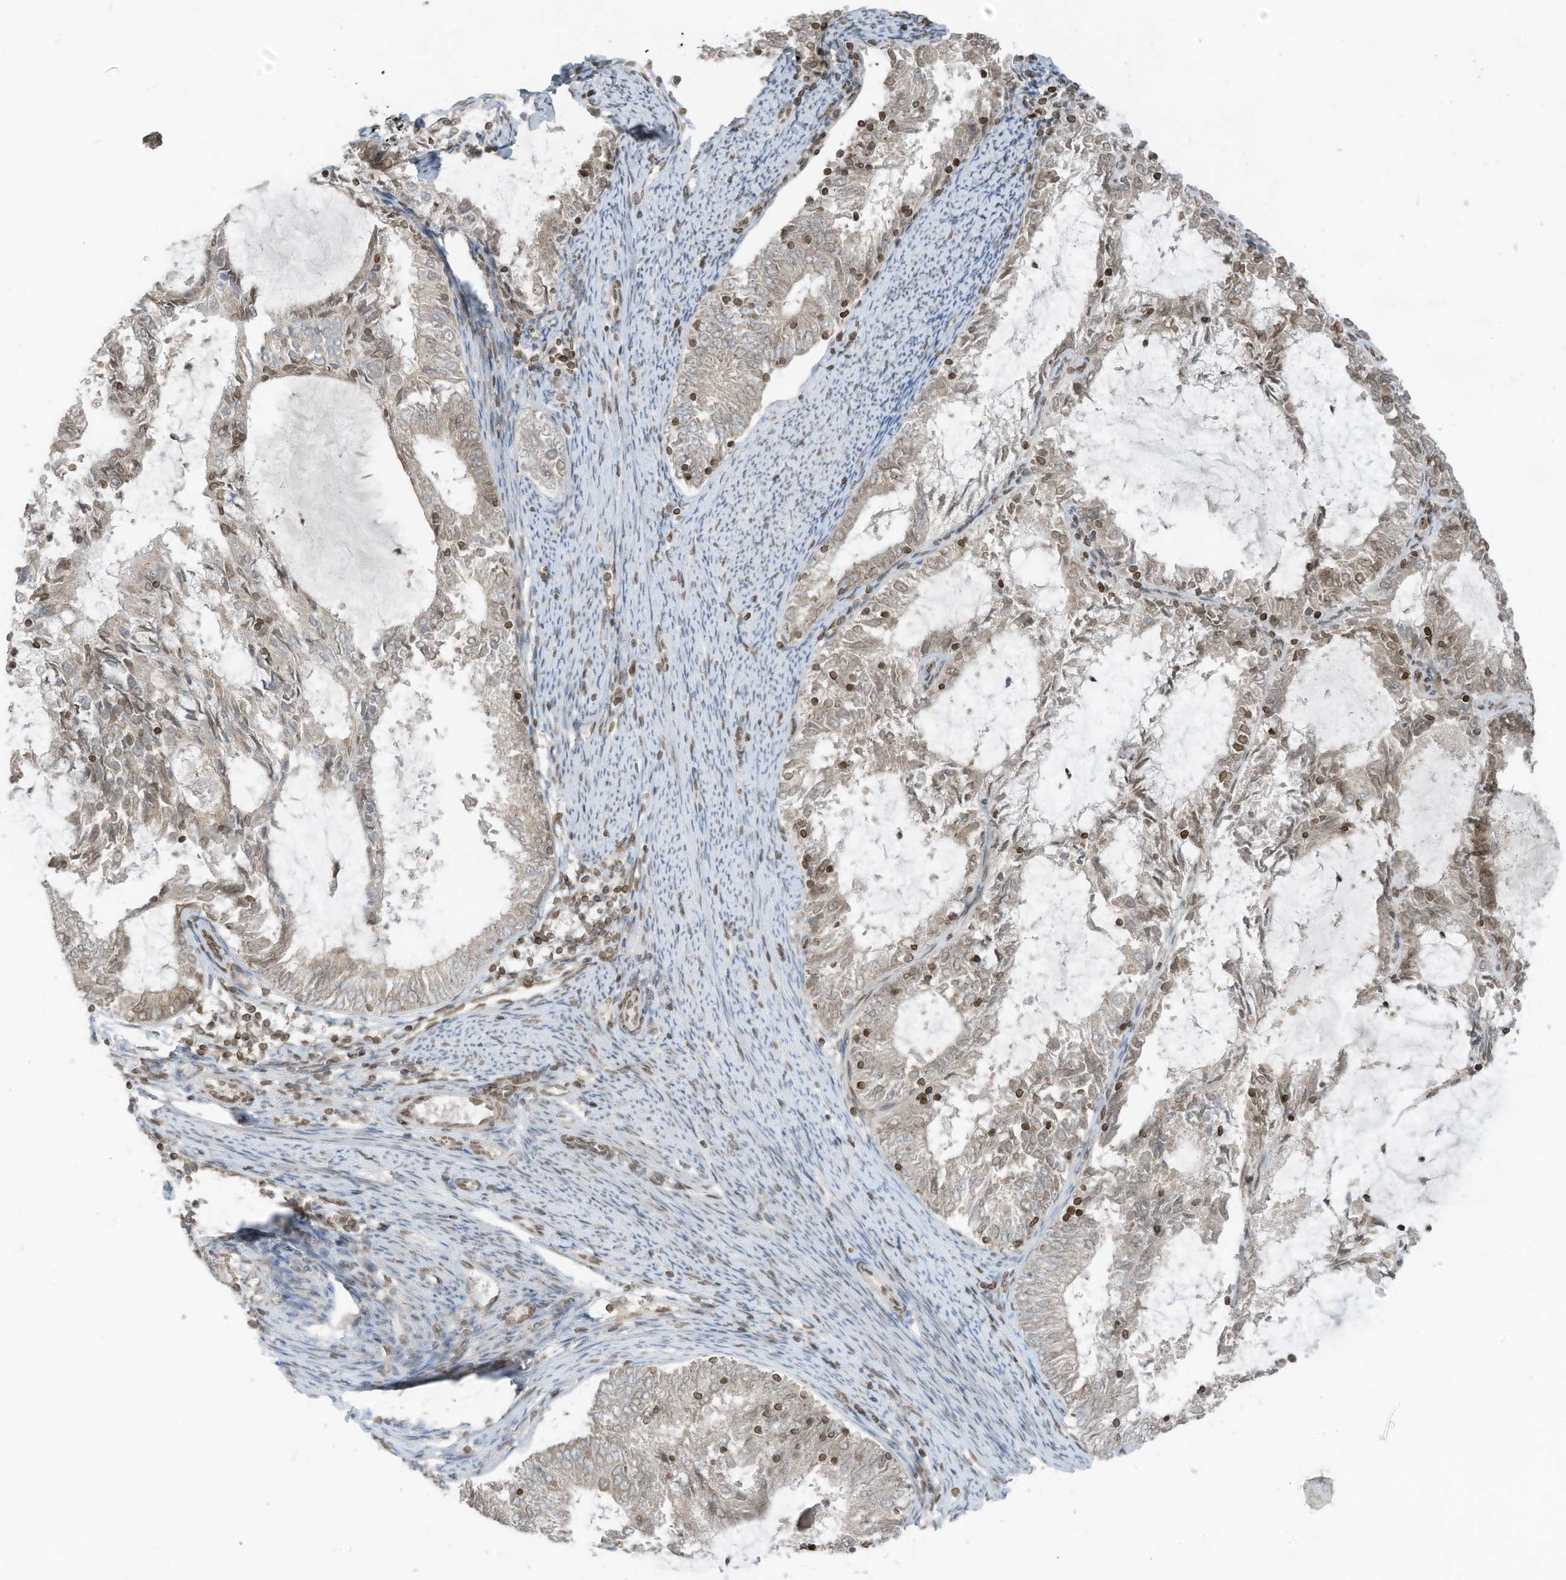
{"staining": {"intensity": "moderate", "quantity": "<25%", "location": "cytoplasmic/membranous,nuclear"}, "tissue": "endometrial cancer", "cell_type": "Tumor cells", "image_type": "cancer", "snomed": [{"axis": "morphology", "description": "Adenocarcinoma, NOS"}, {"axis": "topography", "description": "Endometrium"}], "caption": "Immunohistochemistry (IHC) (DAB (3,3'-diaminobenzidine)) staining of human adenocarcinoma (endometrial) reveals moderate cytoplasmic/membranous and nuclear protein expression in approximately <25% of tumor cells.", "gene": "RABL3", "patient": {"sex": "female", "age": 57}}